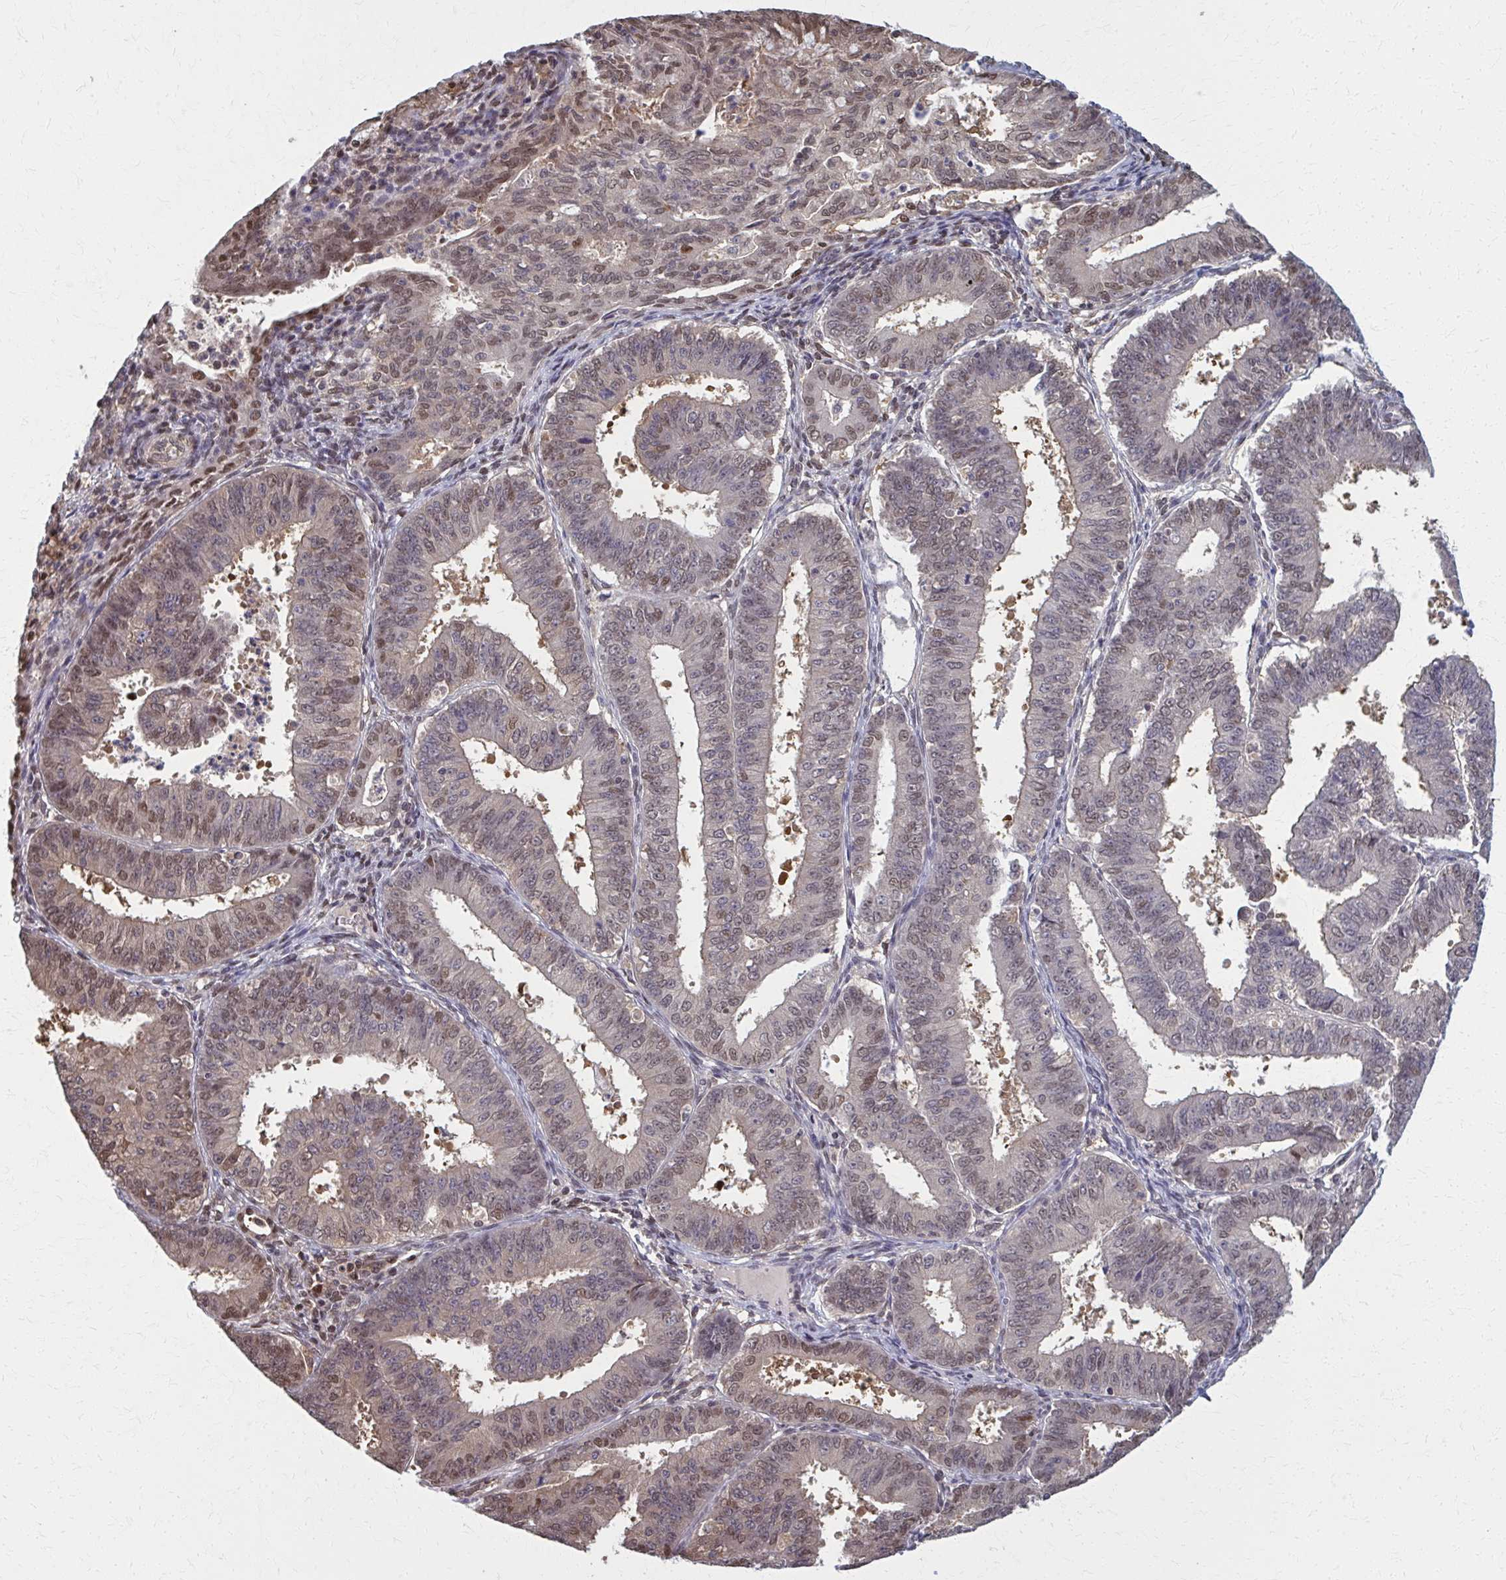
{"staining": {"intensity": "moderate", "quantity": "25%-75%", "location": "cytoplasmic/membranous,nuclear"}, "tissue": "endometrial cancer", "cell_type": "Tumor cells", "image_type": "cancer", "snomed": [{"axis": "morphology", "description": "Adenocarcinoma, NOS"}, {"axis": "topography", "description": "Endometrium"}], "caption": "This histopathology image demonstrates immunohistochemistry (IHC) staining of endometrial cancer (adenocarcinoma), with medium moderate cytoplasmic/membranous and nuclear staining in about 25%-75% of tumor cells.", "gene": "MDH1", "patient": {"sex": "female", "age": 73}}